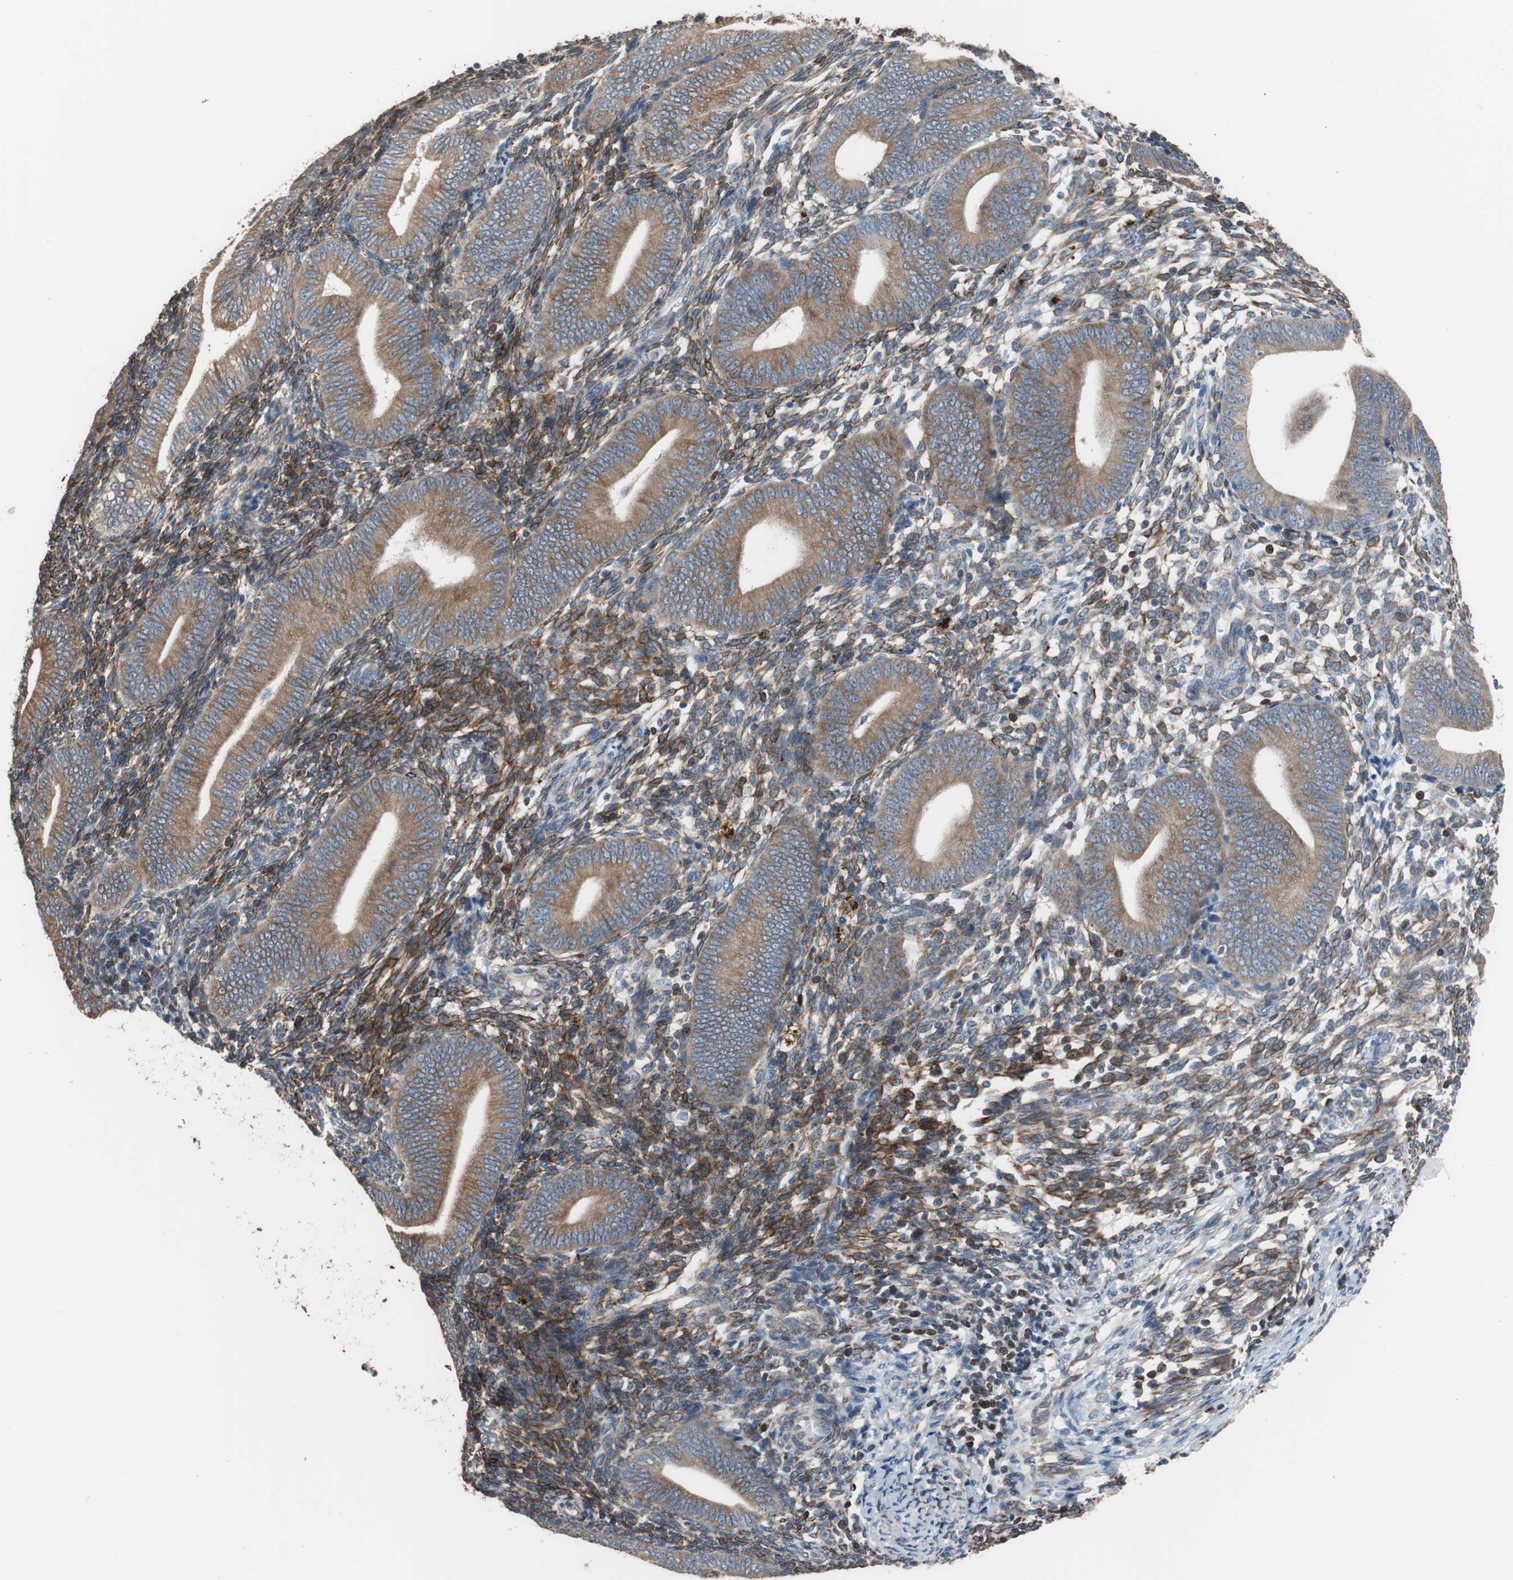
{"staining": {"intensity": "strong", "quantity": ">75%", "location": "cytoplasmic/membranous"}, "tissue": "endometrium", "cell_type": "Cells in endometrial stroma", "image_type": "normal", "snomed": [{"axis": "morphology", "description": "Normal tissue, NOS"}, {"axis": "topography", "description": "Uterus"}, {"axis": "topography", "description": "Endometrium"}], "caption": "Immunohistochemical staining of normal human endometrium reveals strong cytoplasmic/membranous protein staining in about >75% of cells in endometrial stroma. (DAB IHC, brown staining for protein, blue staining for nuclei).", "gene": "PBXIP1", "patient": {"sex": "female", "age": 33}}